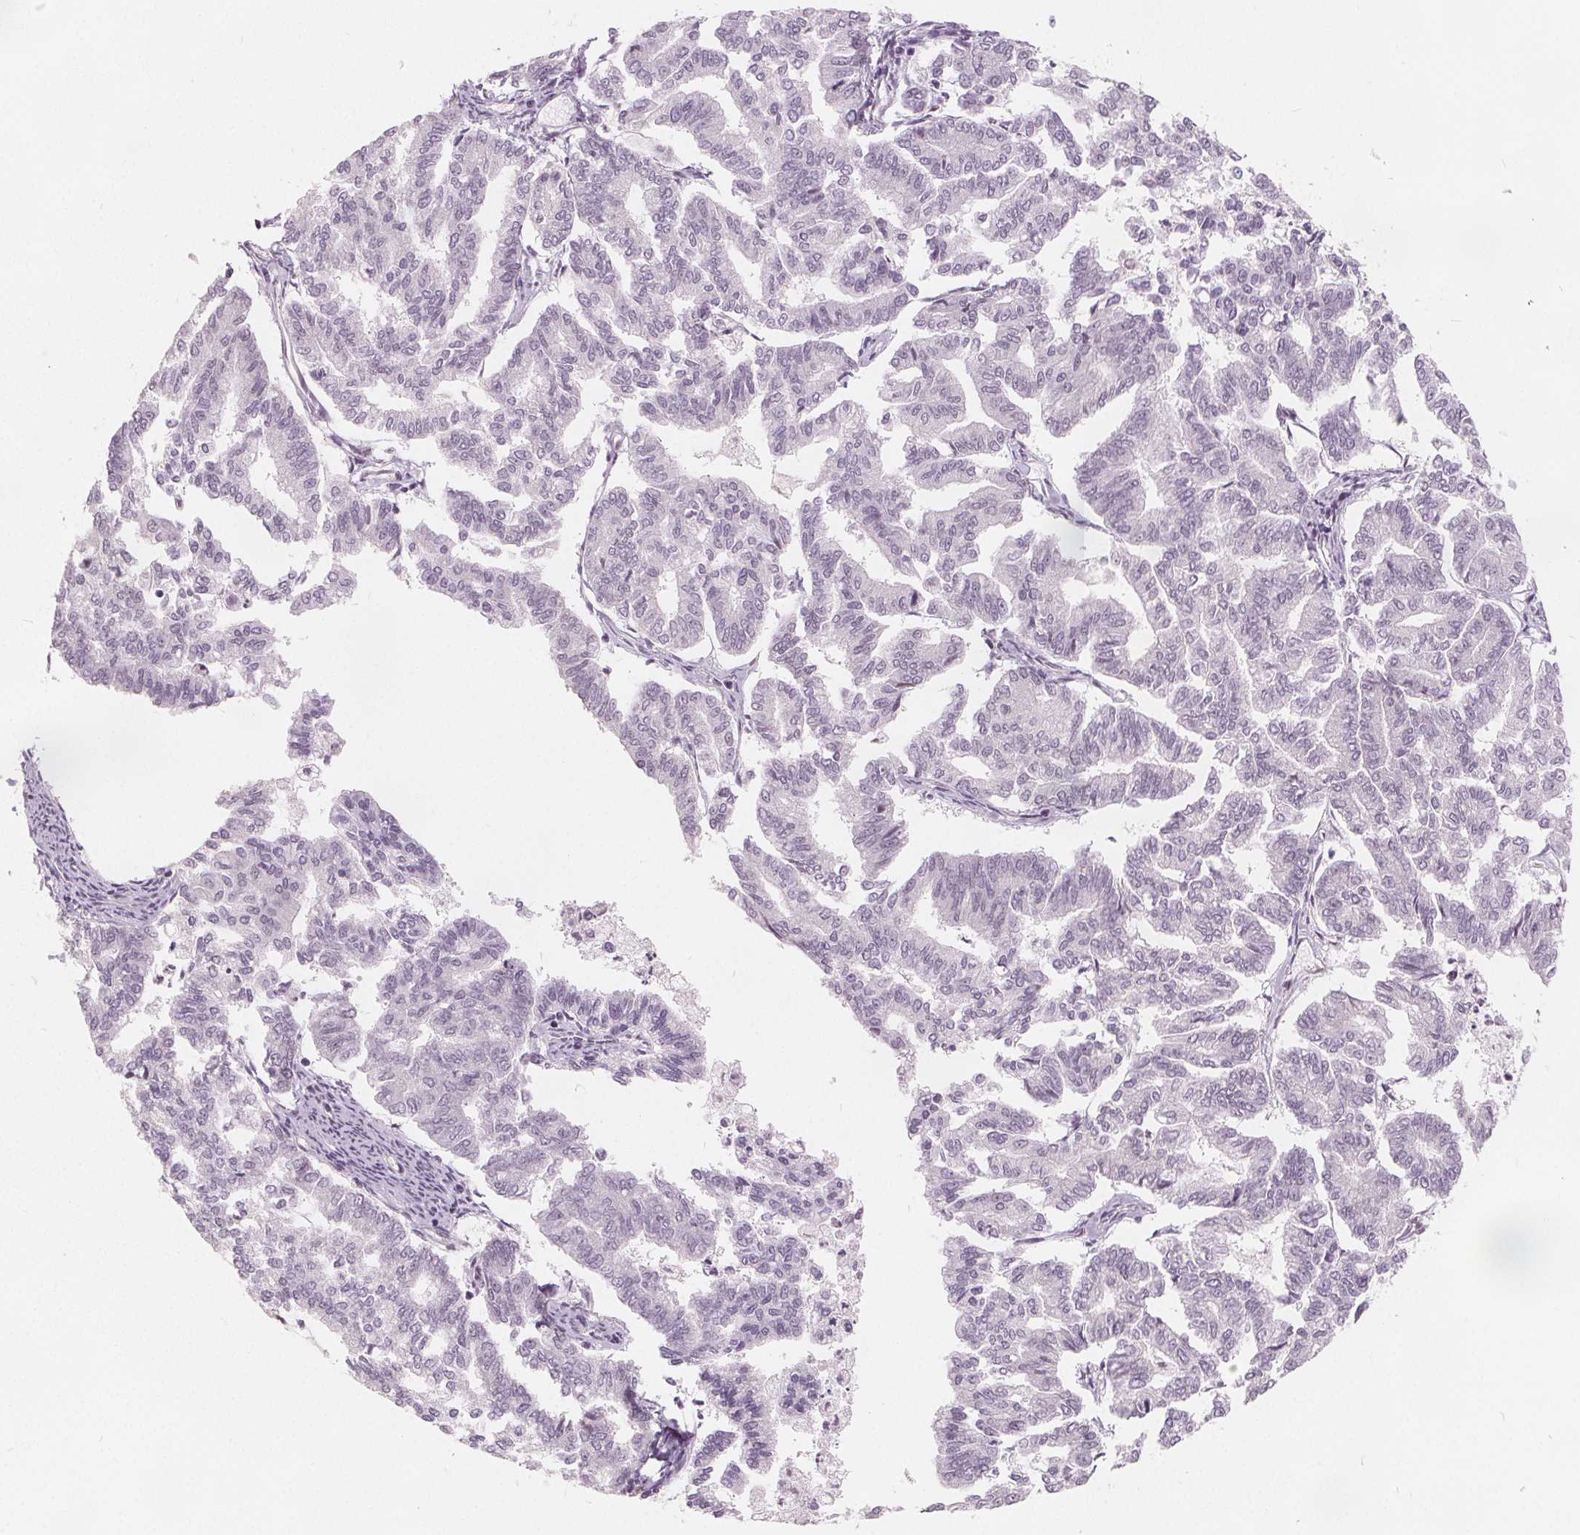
{"staining": {"intensity": "negative", "quantity": "none", "location": "none"}, "tissue": "endometrial cancer", "cell_type": "Tumor cells", "image_type": "cancer", "snomed": [{"axis": "morphology", "description": "Adenocarcinoma, NOS"}, {"axis": "topography", "description": "Endometrium"}], "caption": "Endometrial adenocarcinoma was stained to show a protein in brown. There is no significant expression in tumor cells.", "gene": "NUP210L", "patient": {"sex": "female", "age": 79}}